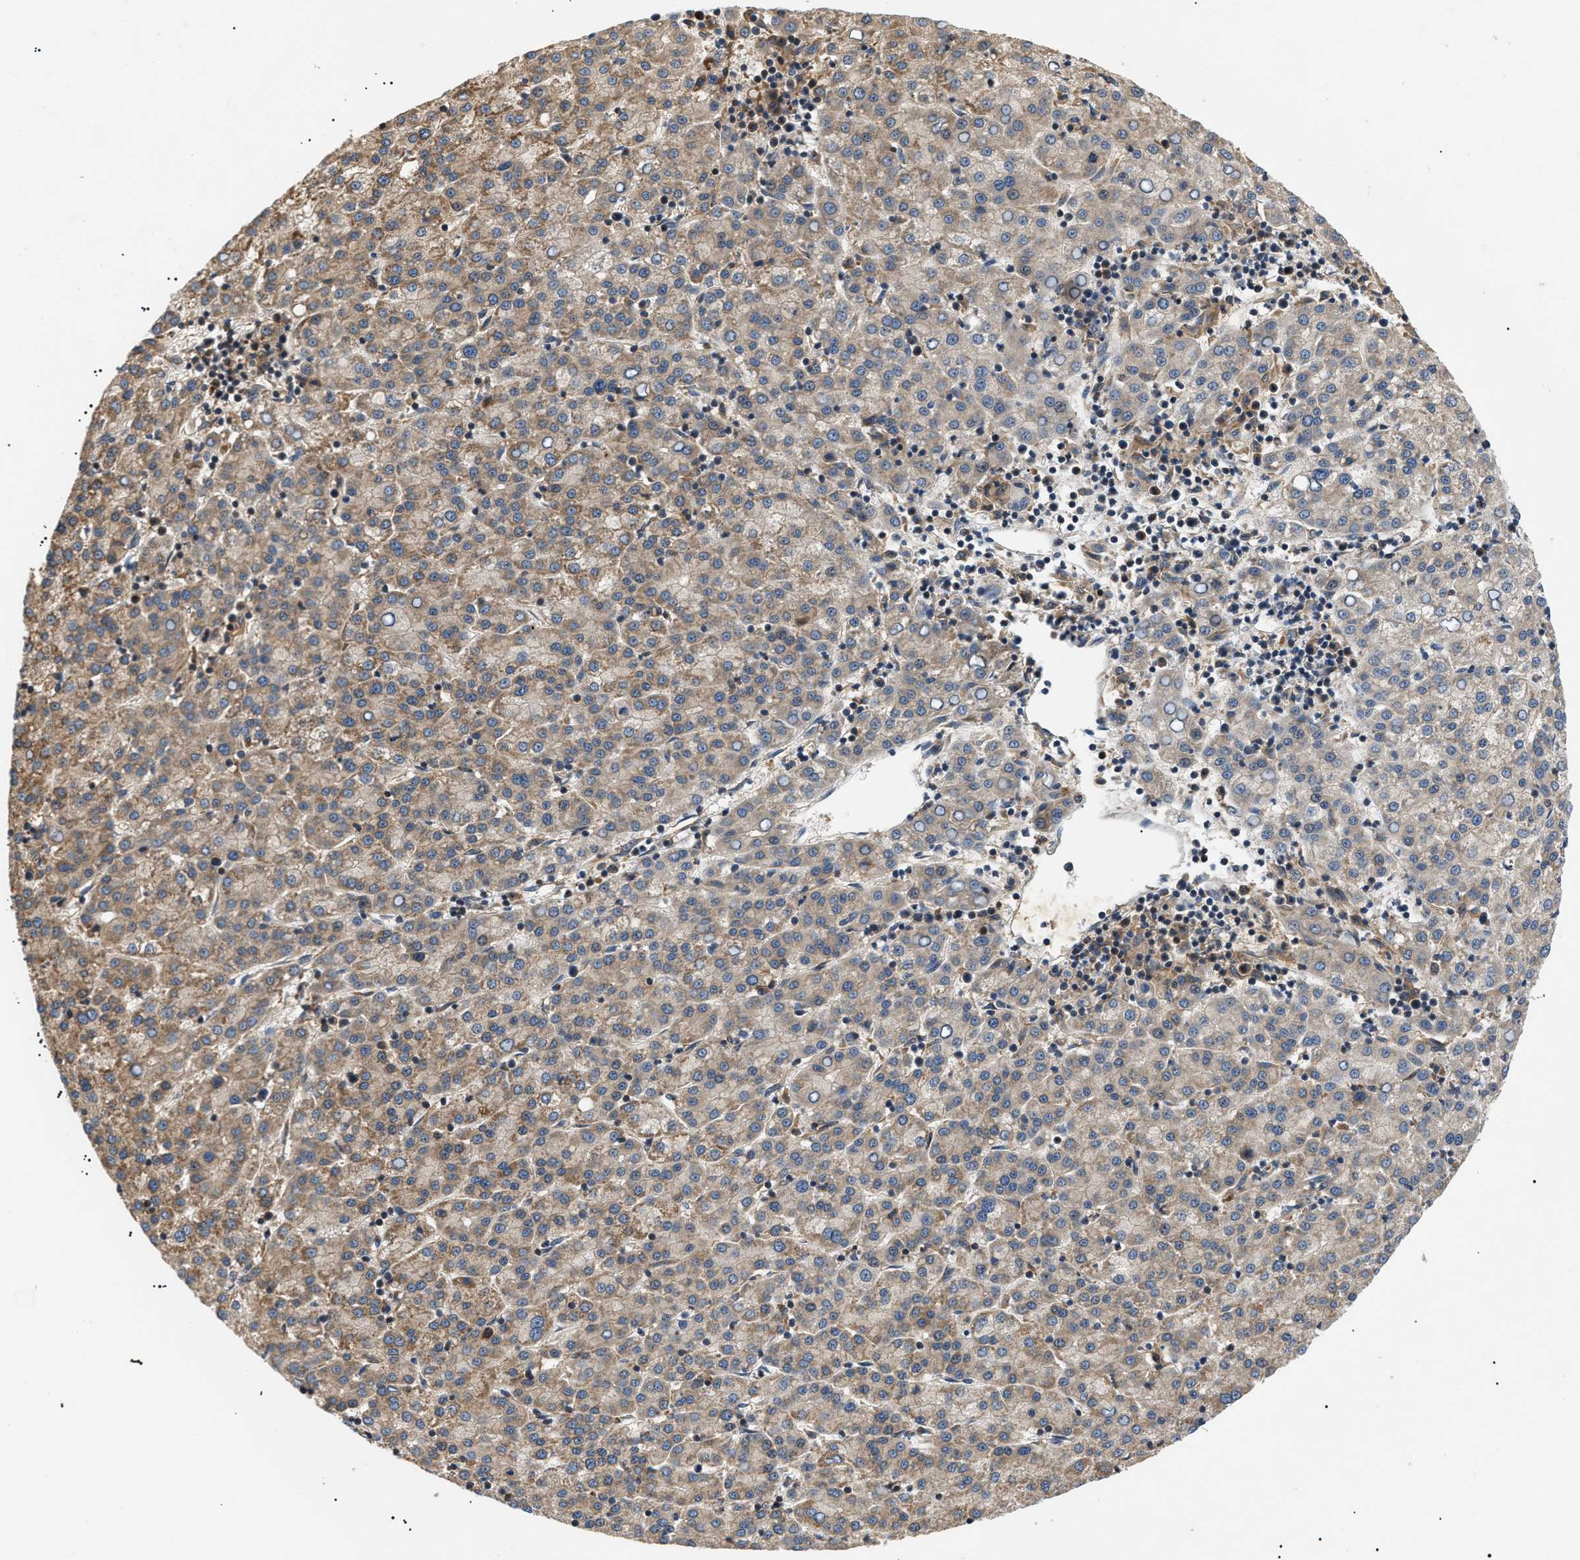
{"staining": {"intensity": "moderate", "quantity": ">75%", "location": "cytoplasmic/membranous"}, "tissue": "liver cancer", "cell_type": "Tumor cells", "image_type": "cancer", "snomed": [{"axis": "morphology", "description": "Carcinoma, Hepatocellular, NOS"}, {"axis": "topography", "description": "Liver"}], "caption": "Immunohistochemistry photomicrograph of human liver cancer (hepatocellular carcinoma) stained for a protein (brown), which reveals medium levels of moderate cytoplasmic/membranous expression in about >75% of tumor cells.", "gene": "PPM1B", "patient": {"sex": "female", "age": 58}}